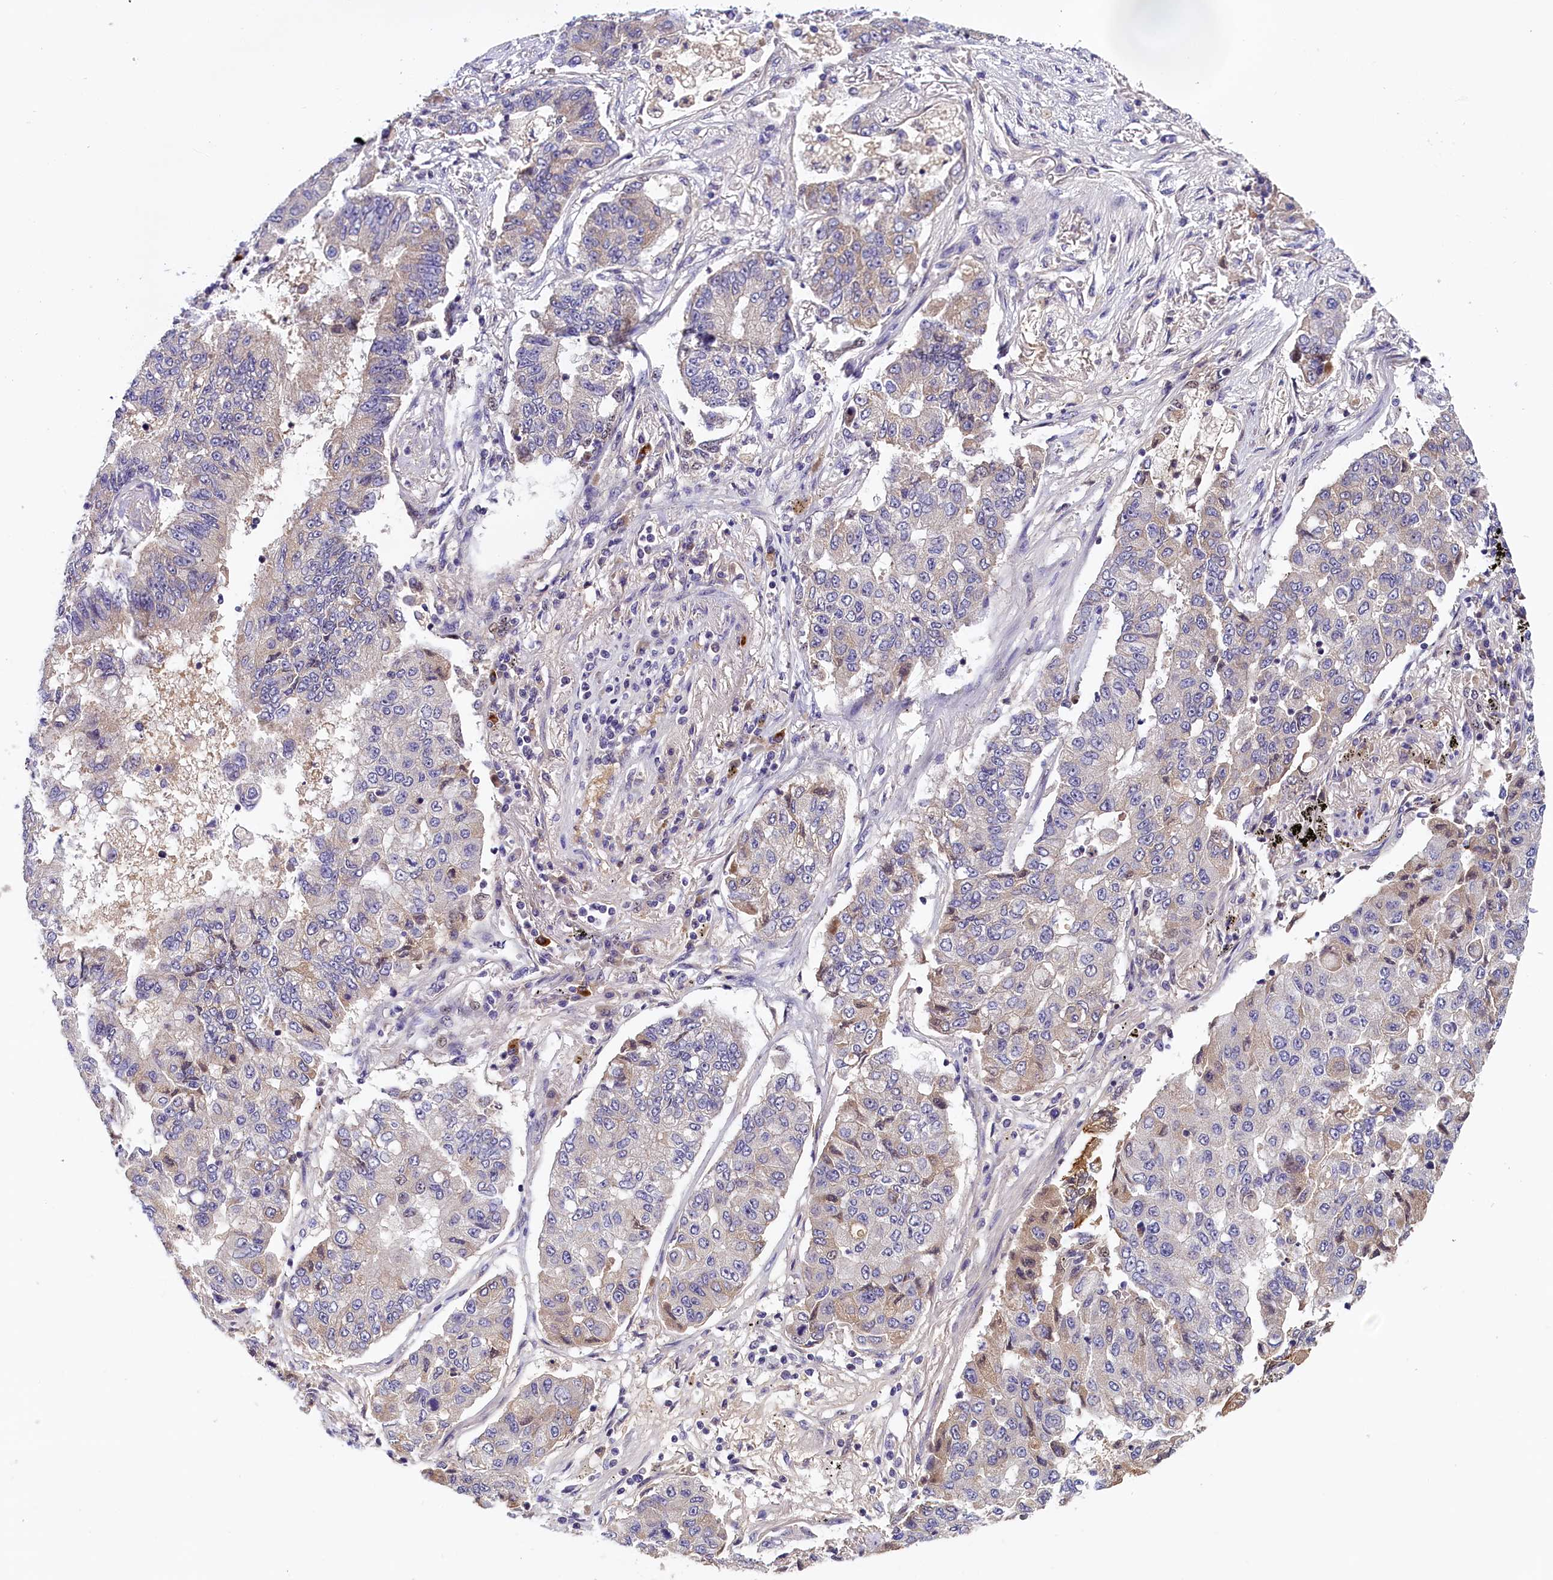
{"staining": {"intensity": "negative", "quantity": "none", "location": "none"}, "tissue": "lung cancer", "cell_type": "Tumor cells", "image_type": "cancer", "snomed": [{"axis": "morphology", "description": "Squamous cell carcinoma, NOS"}, {"axis": "topography", "description": "Lung"}], "caption": "A photomicrograph of human lung squamous cell carcinoma is negative for staining in tumor cells.", "gene": "ENKD1", "patient": {"sex": "male", "age": 74}}